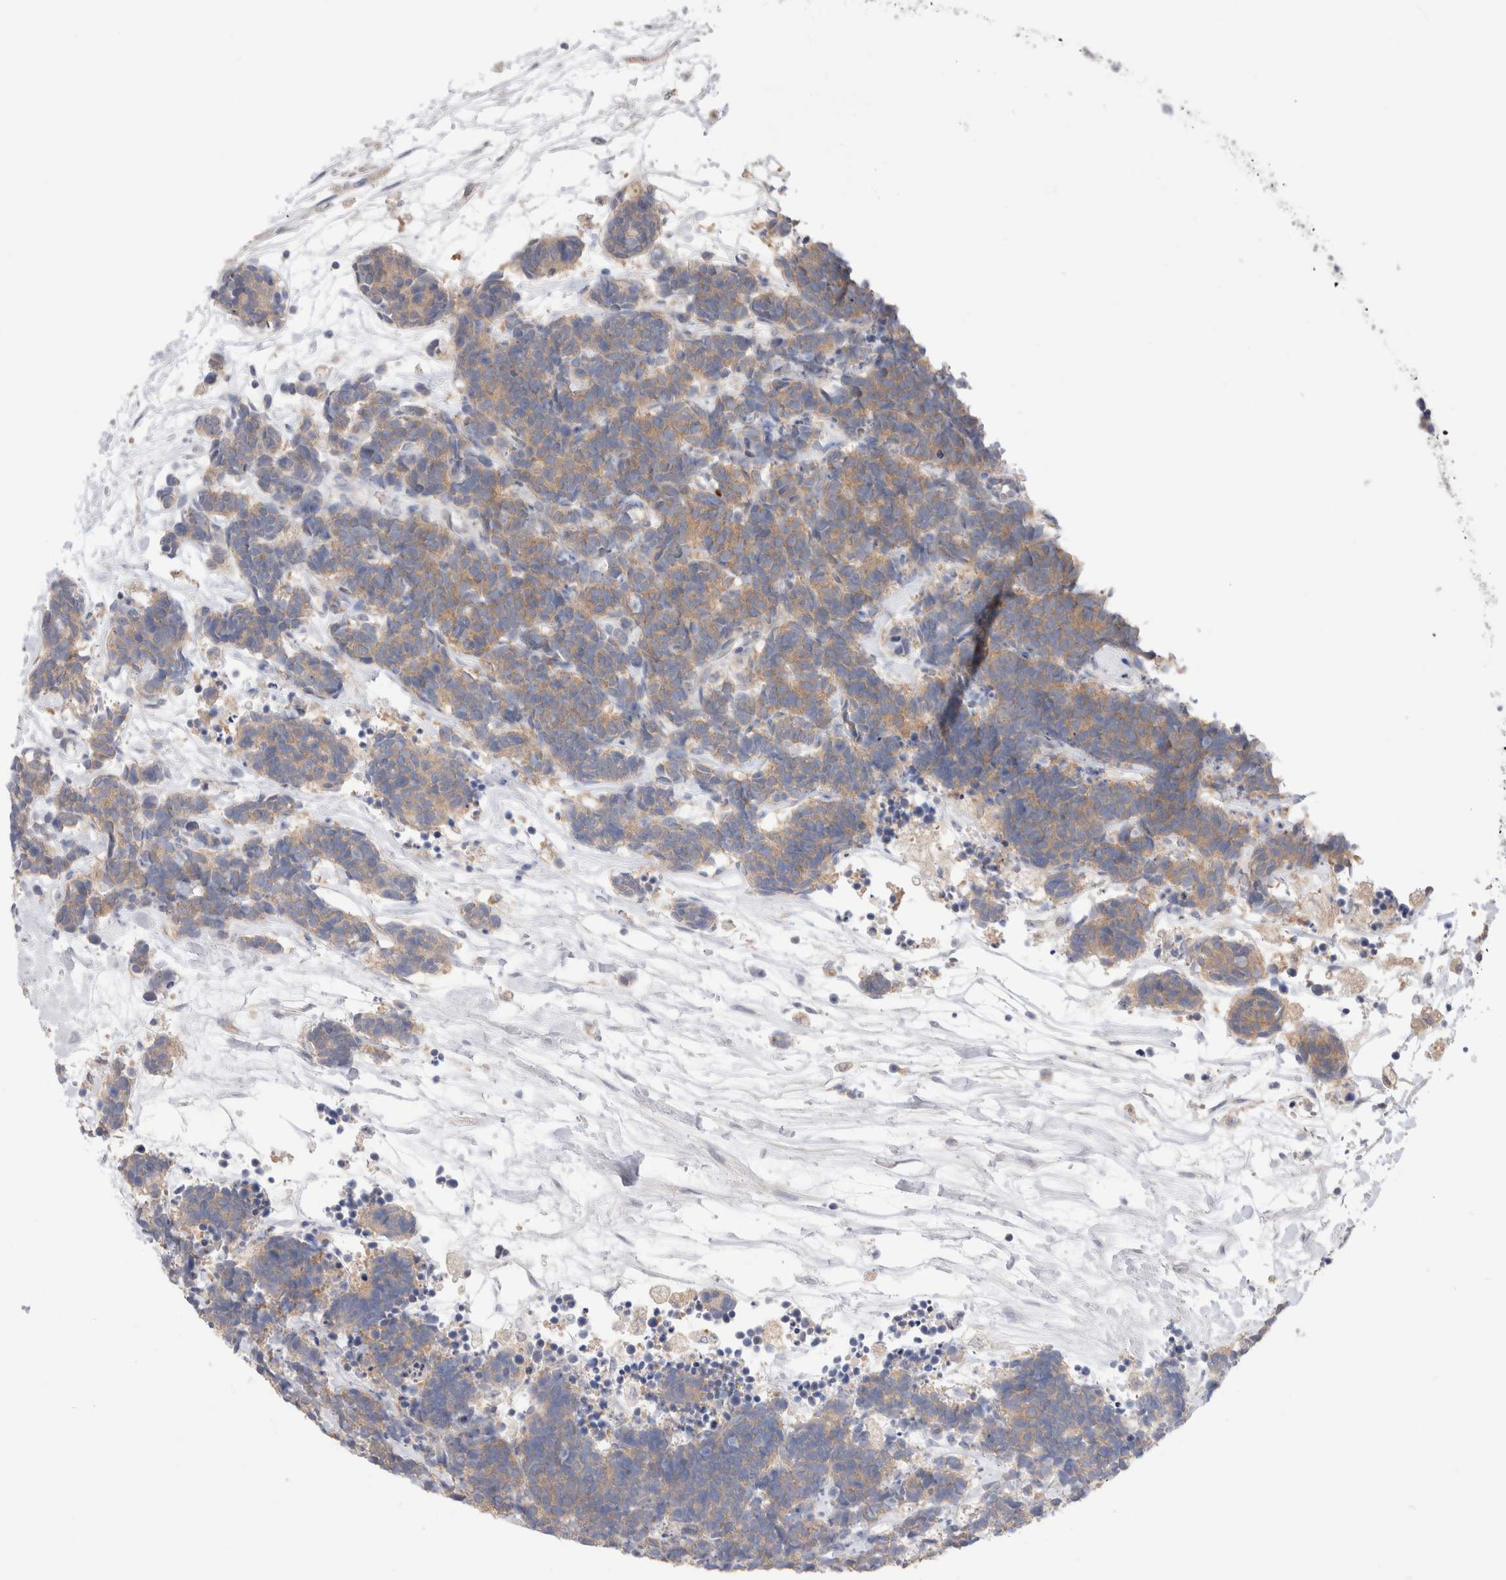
{"staining": {"intensity": "moderate", "quantity": ">75%", "location": "cytoplasmic/membranous"}, "tissue": "carcinoid", "cell_type": "Tumor cells", "image_type": "cancer", "snomed": [{"axis": "morphology", "description": "Carcinoma, NOS"}, {"axis": "morphology", "description": "Carcinoid, malignant, NOS"}, {"axis": "topography", "description": "Urinary bladder"}], "caption": "Immunohistochemical staining of carcinoid exhibits moderate cytoplasmic/membranous protein positivity in about >75% of tumor cells. Immunohistochemistry stains the protein of interest in brown and the nuclei are stained blue.", "gene": "NDOR1", "patient": {"sex": "male", "age": 57}}